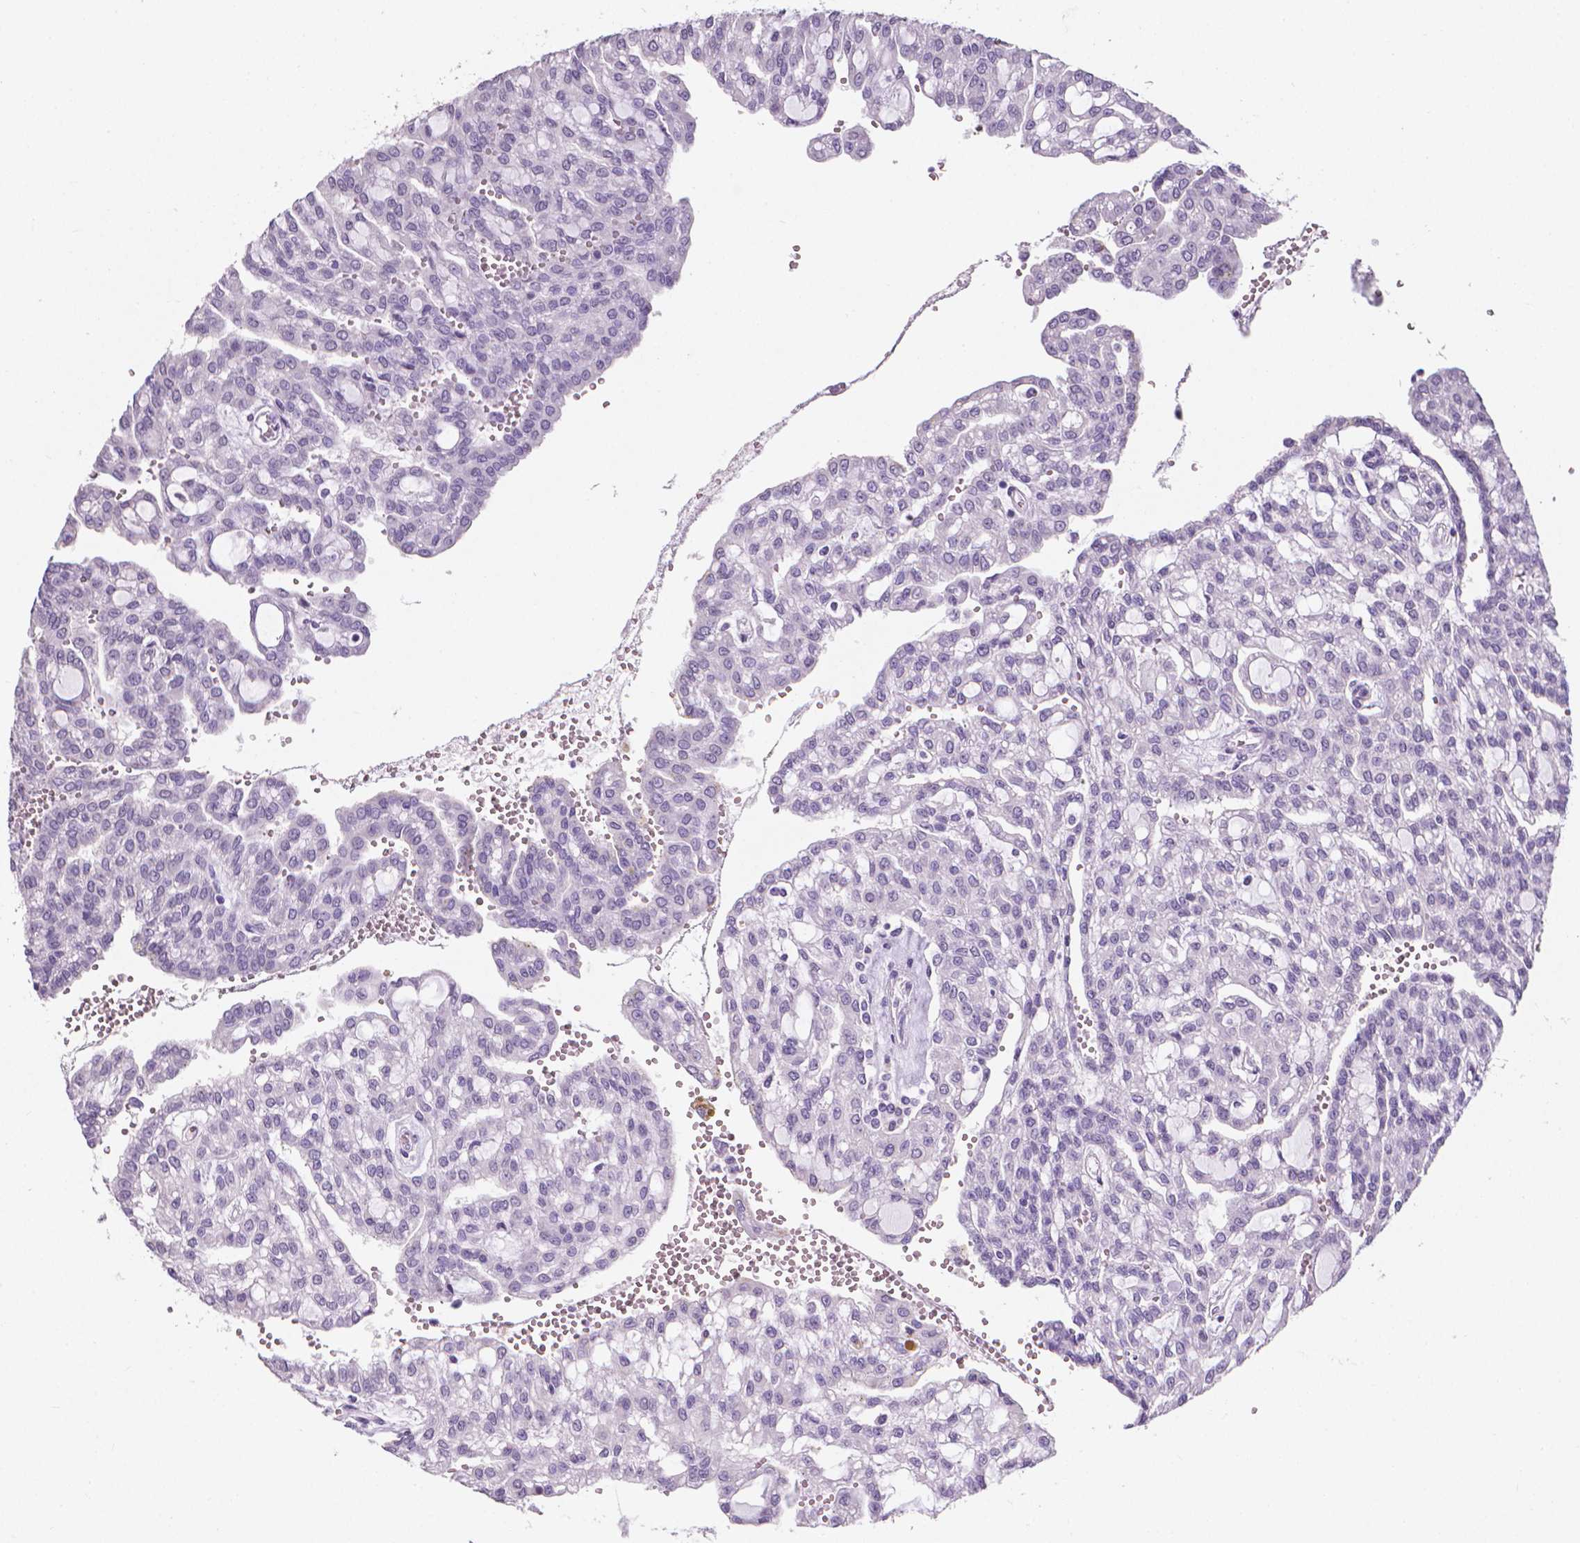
{"staining": {"intensity": "negative", "quantity": "none", "location": "none"}, "tissue": "renal cancer", "cell_type": "Tumor cells", "image_type": "cancer", "snomed": [{"axis": "morphology", "description": "Adenocarcinoma, NOS"}, {"axis": "topography", "description": "Kidney"}], "caption": "Immunohistochemistry image of neoplastic tissue: human renal cancer (adenocarcinoma) stained with DAB (3,3'-diaminobenzidine) demonstrates no significant protein positivity in tumor cells.", "gene": "XPNPEP2", "patient": {"sex": "male", "age": 63}}